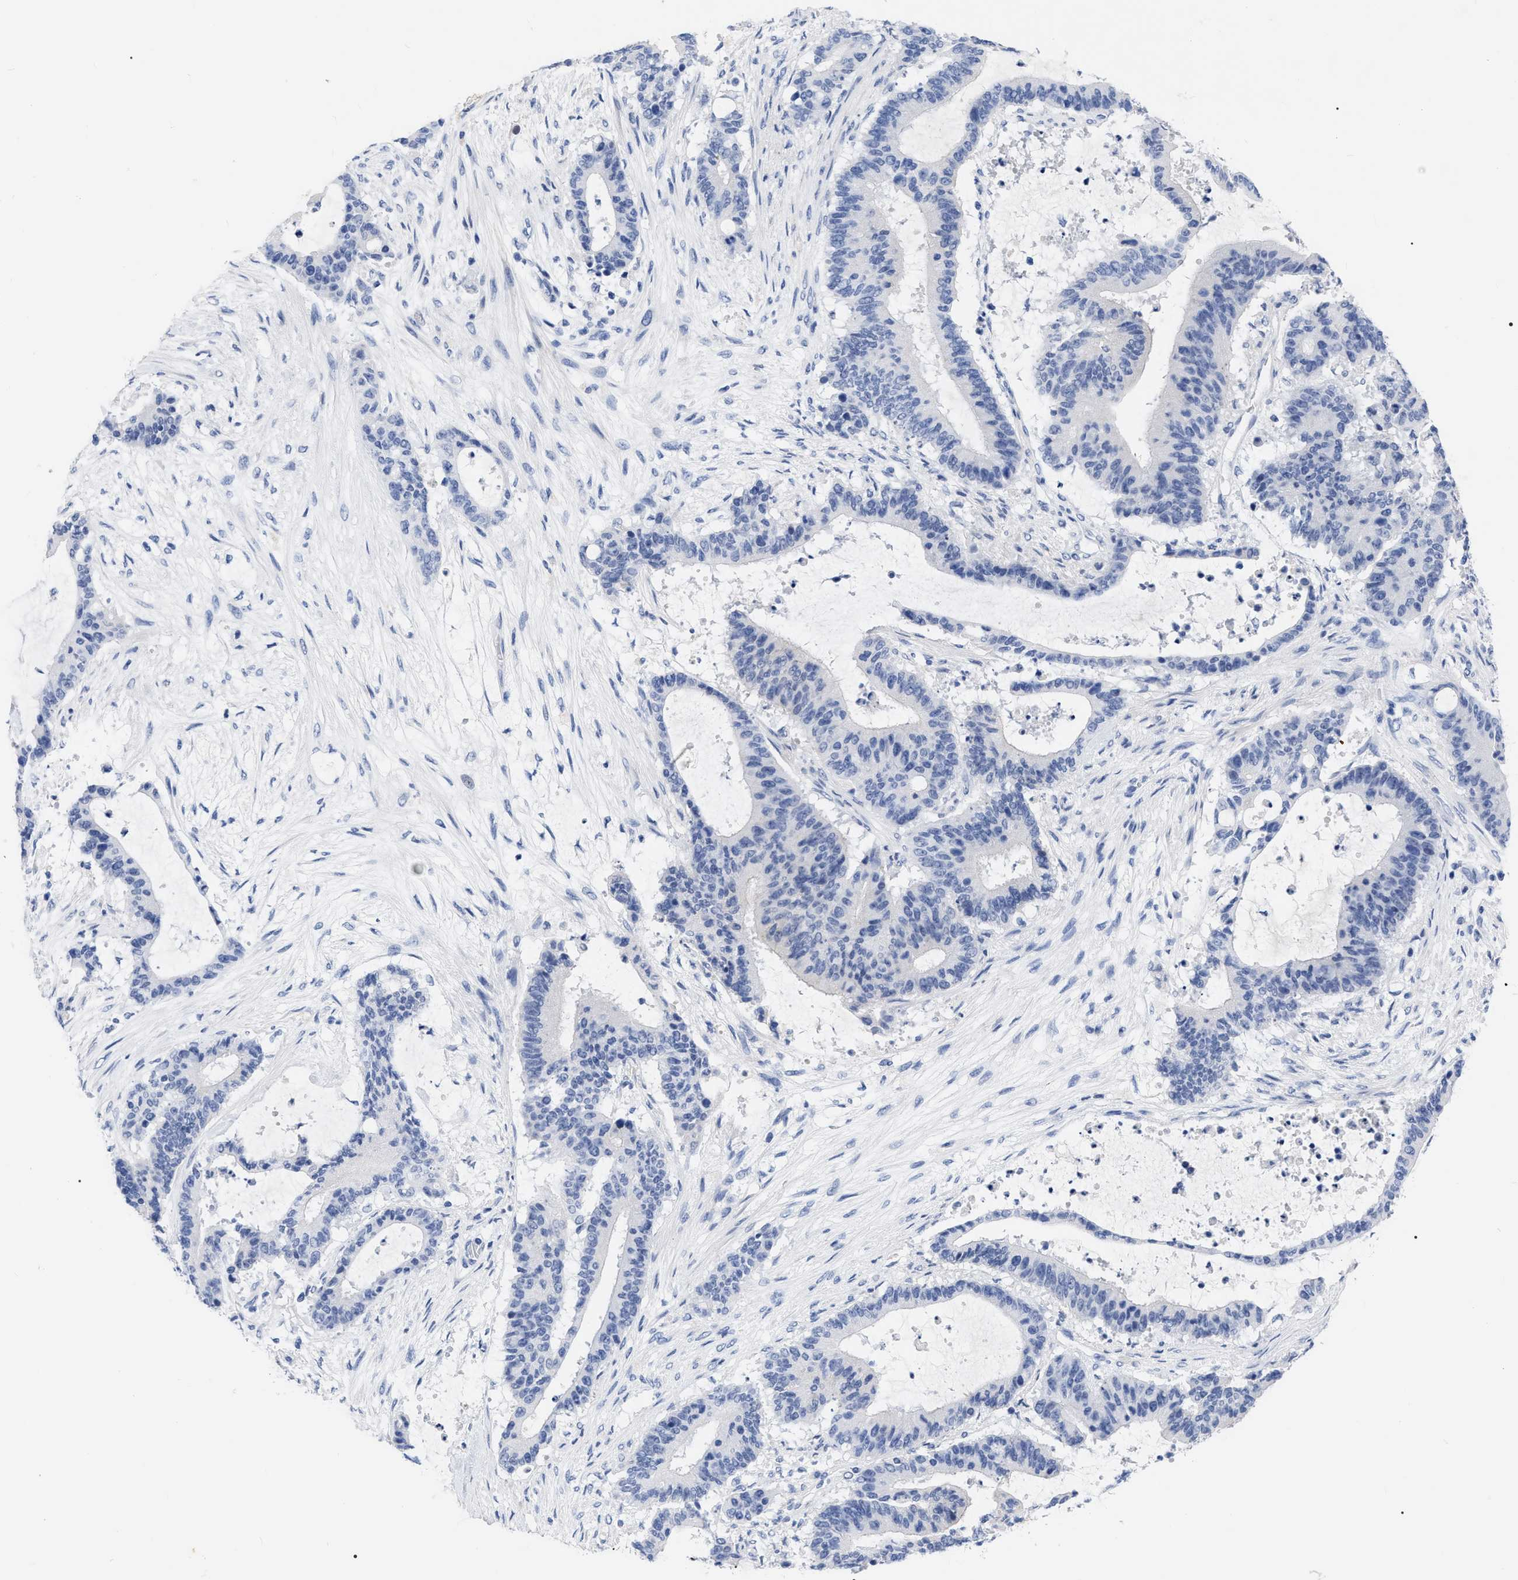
{"staining": {"intensity": "negative", "quantity": "none", "location": "none"}, "tissue": "liver cancer", "cell_type": "Tumor cells", "image_type": "cancer", "snomed": [{"axis": "morphology", "description": "Cholangiocarcinoma"}, {"axis": "topography", "description": "Liver"}], "caption": "IHC histopathology image of neoplastic tissue: human liver cancer (cholangiocarcinoma) stained with DAB shows no significant protein expression in tumor cells.", "gene": "ANXA13", "patient": {"sex": "female", "age": 73}}